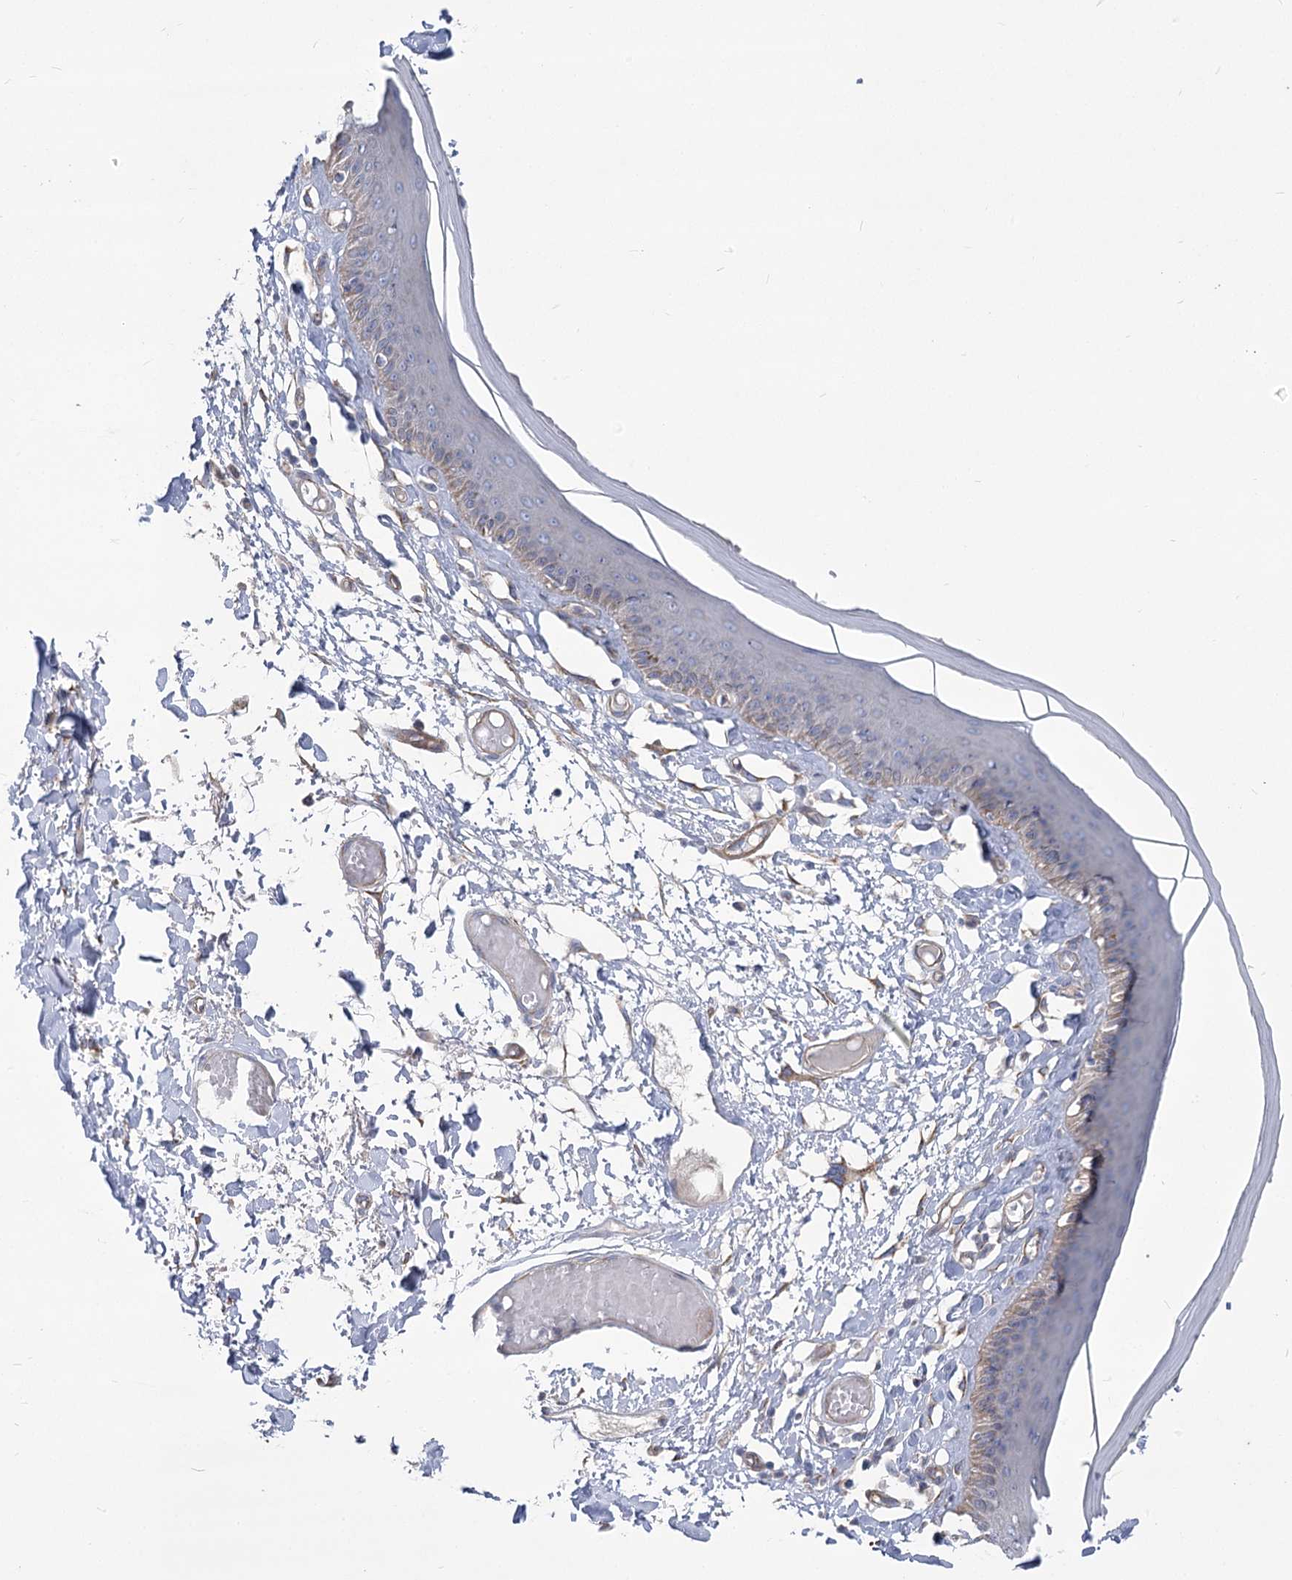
{"staining": {"intensity": "moderate", "quantity": "<25%", "location": "cytoplasmic/membranous"}, "tissue": "skin", "cell_type": "Epidermal cells", "image_type": "normal", "snomed": [{"axis": "morphology", "description": "Normal tissue, NOS"}, {"axis": "topography", "description": "Vulva"}], "caption": "The immunohistochemical stain highlights moderate cytoplasmic/membranous staining in epidermal cells of normal skin.", "gene": "RMDN2", "patient": {"sex": "female", "age": 73}}